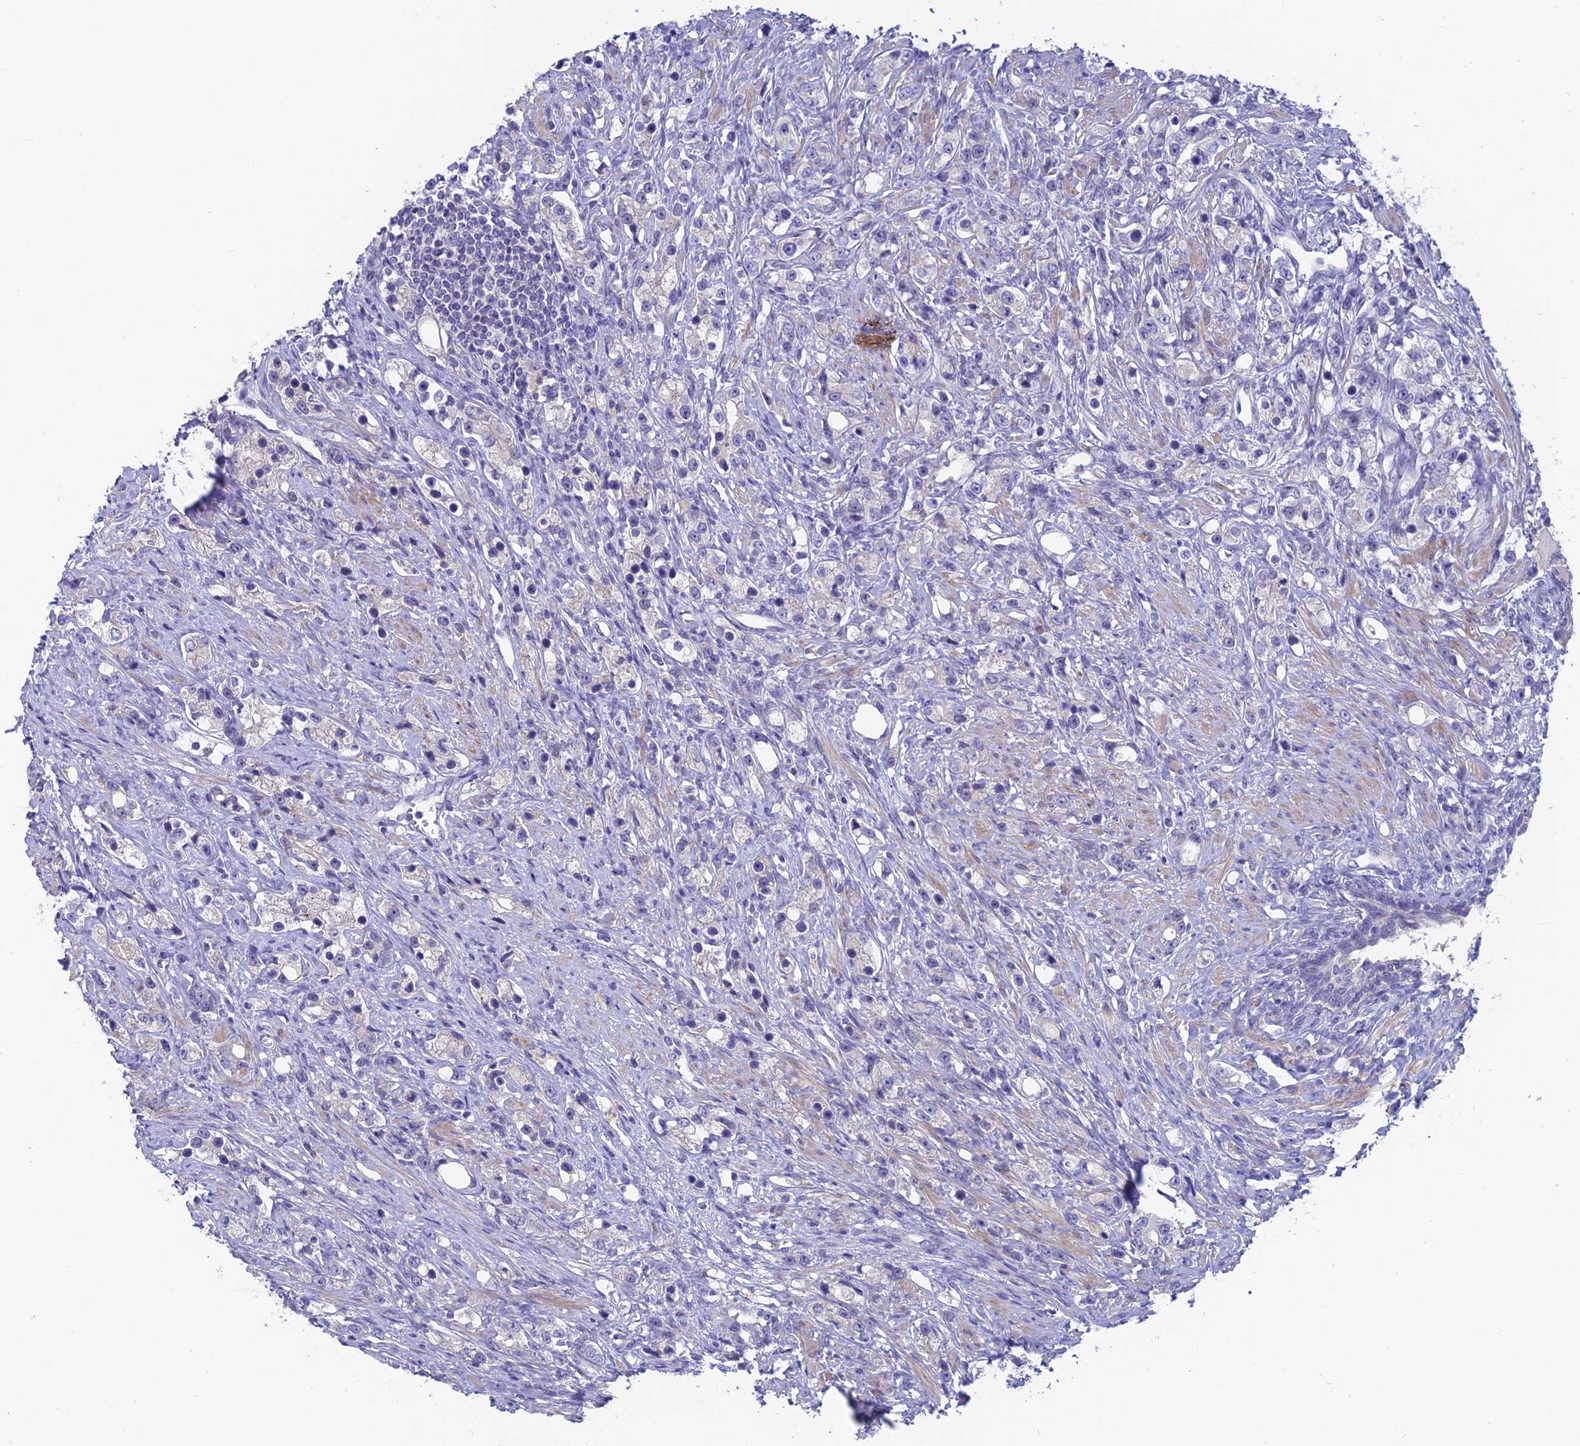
{"staining": {"intensity": "negative", "quantity": "none", "location": "none"}, "tissue": "prostate cancer", "cell_type": "Tumor cells", "image_type": "cancer", "snomed": [{"axis": "morphology", "description": "Adenocarcinoma, High grade"}, {"axis": "topography", "description": "Prostate"}], "caption": "This is an immunohistochemistry histopathology image of prostate cancer. There is no positivity in tumor cells.", "gene": "XPO7", "patient": {"sex": "male", "age": 63}}